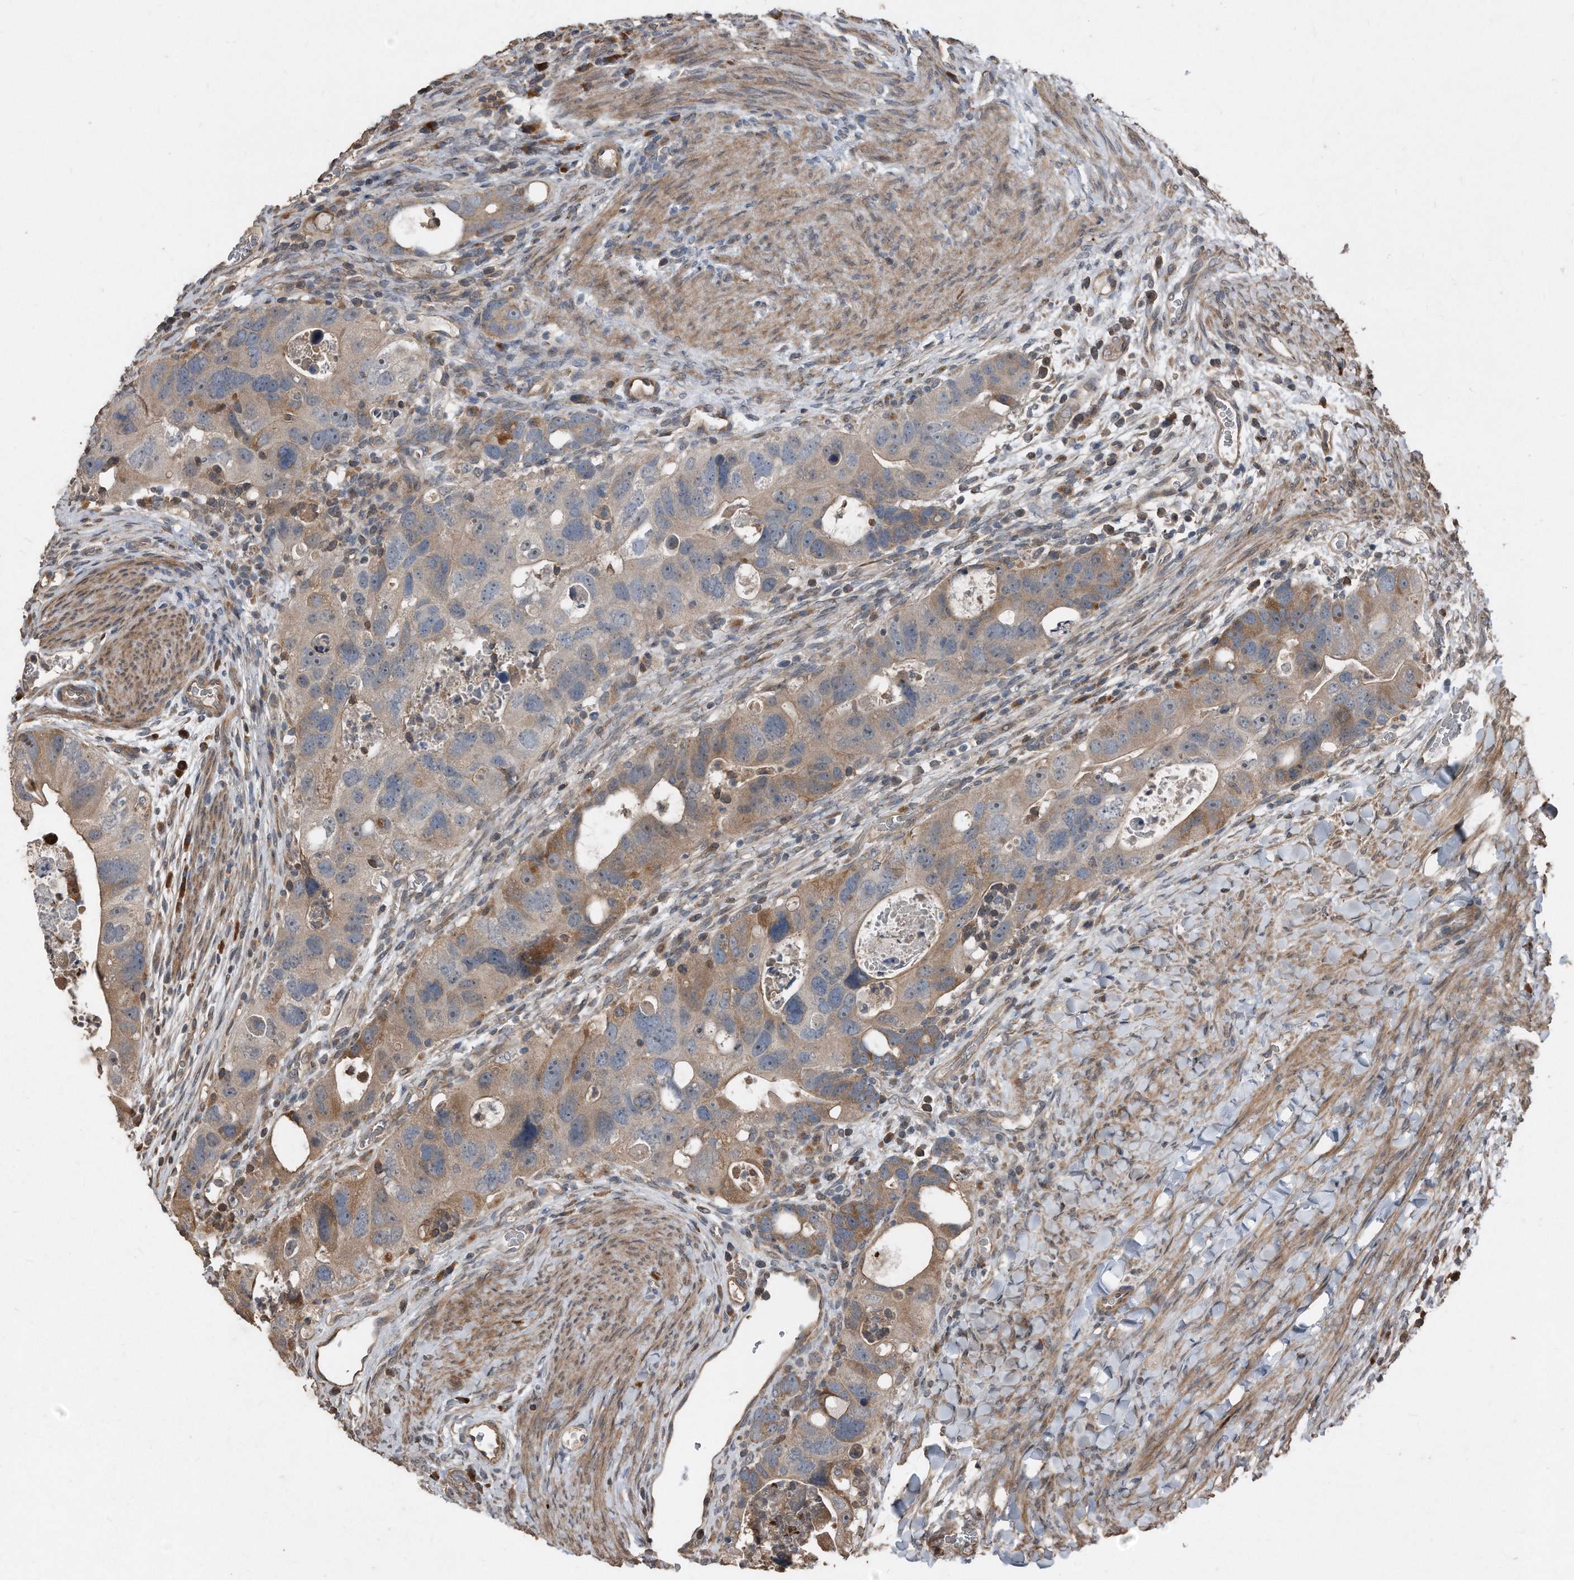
{"staining": {"intensity": "moderate", "quantity": "<25%", "location": "cytoplasmic/membranous"}, "tissue": "colorectal cancer", "cell_type": "Tumor cells", "image_type": "cancer", "snomed": [{"axis": "morphology", "description": "Adenocarcinoma, NOS"}, {"axis": "topography", "description": "Rectum"}], "caption": "Immunohistochemistry (IHC) image of colorectal cancer stained for a protein (brown), which exhibits low levels of moderate cytoplasmic/membranous staining in about <25% of tumor cells.", "gene": "ANKRD10", "patient": {"sex": "male", "age": 59}}